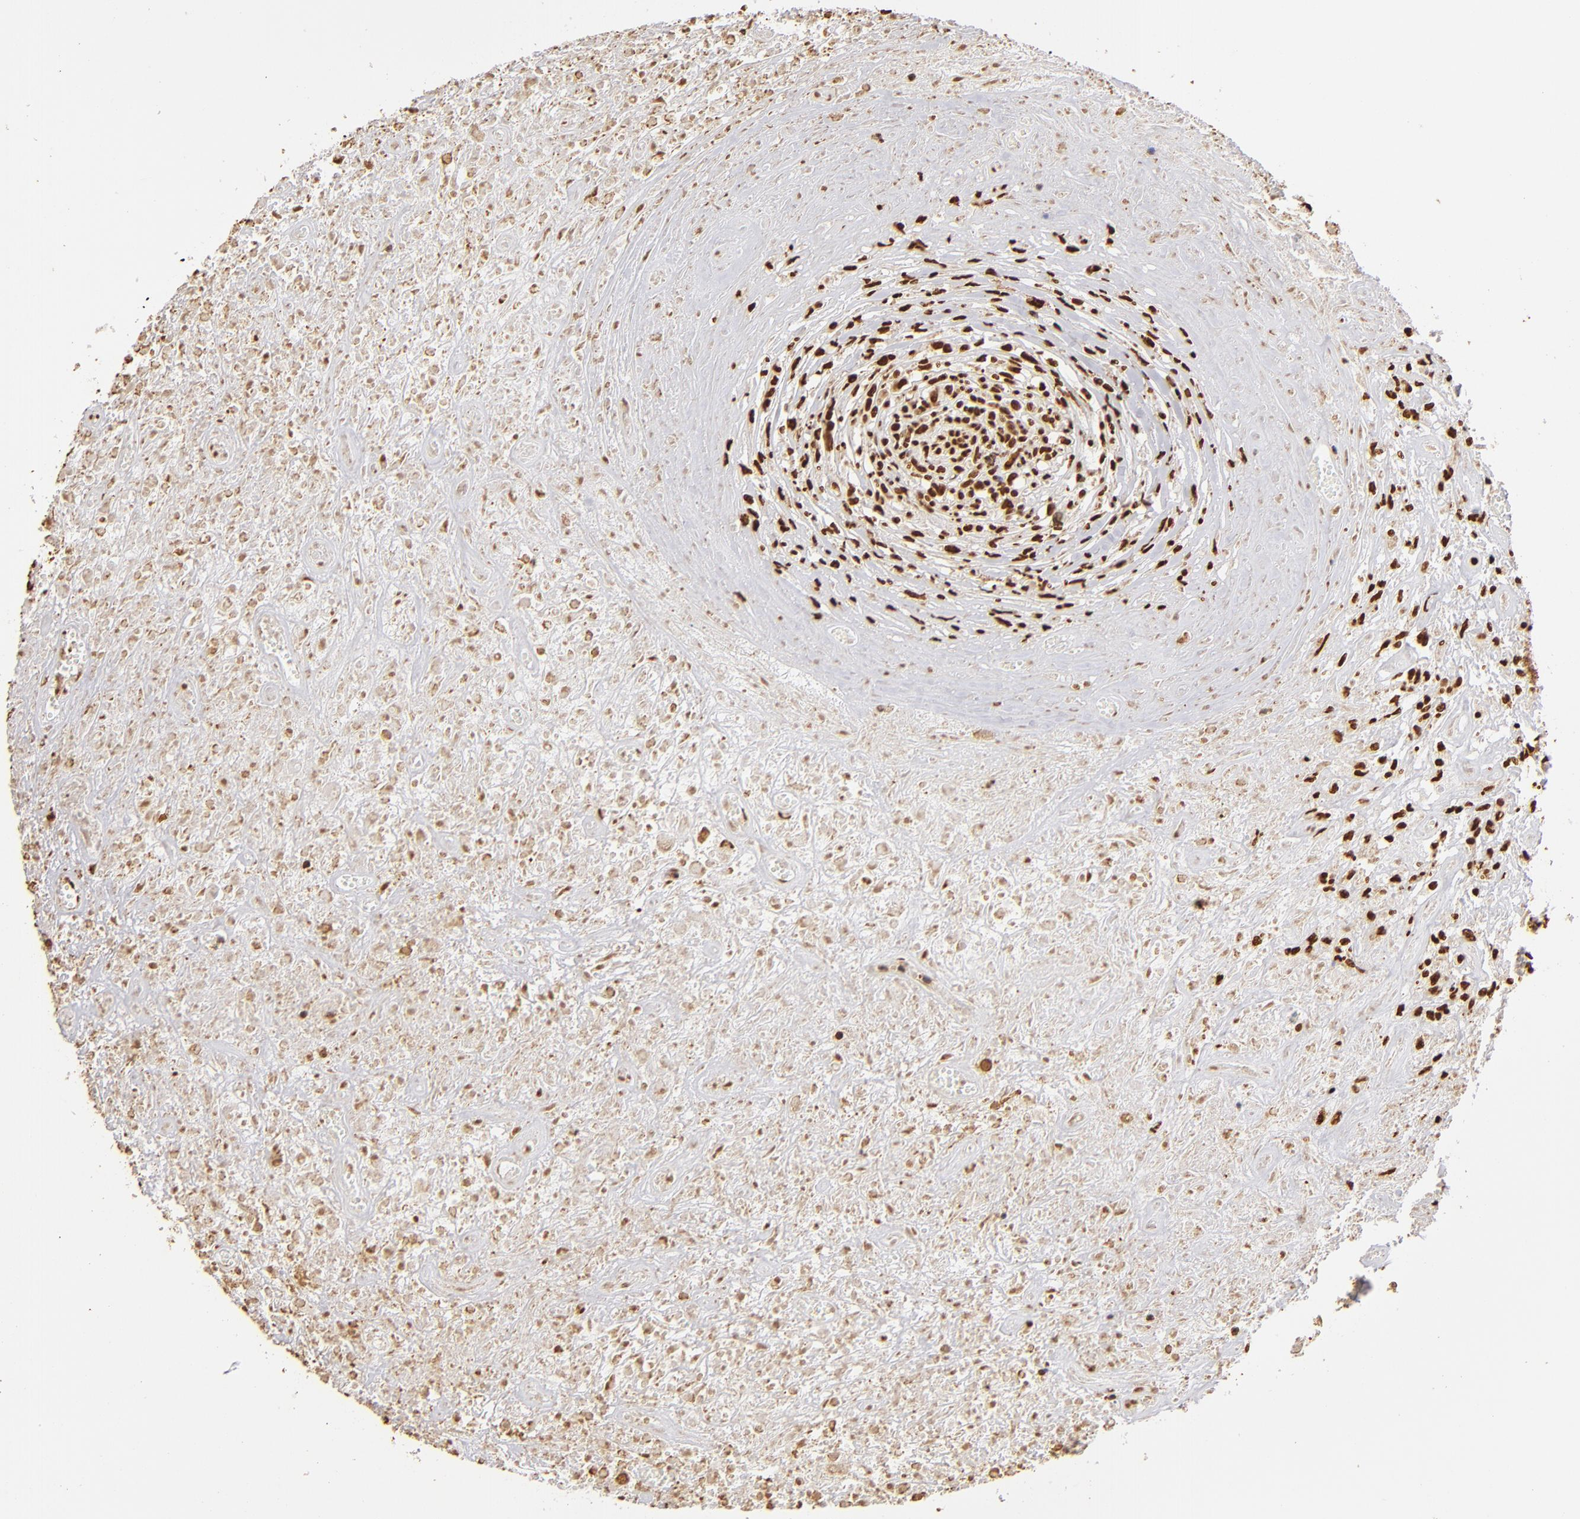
{"staining": {"intensity": "strong", "quantity": ">75%", "location": "nuclear"}, "tissue": "lymphoma", "cell_type": "Tumor cells", "image_type": "cancer", "snomed": [{"axis": "morphology", "description": "Hodgkin's disease, NOS"}, {"axis": "topography", "description": "Lymph node"}], "caption": "The image reveals staining of lymphoma, revealing strong nuclear protein positivity (brown color) within tumor cells. (DAB (3,3'-diaminobenzidine) IHC, brown staining for protein, blue staining for nuclei).", "gene": "ILF3", "patient": {"sex": "male", "age": 46}}